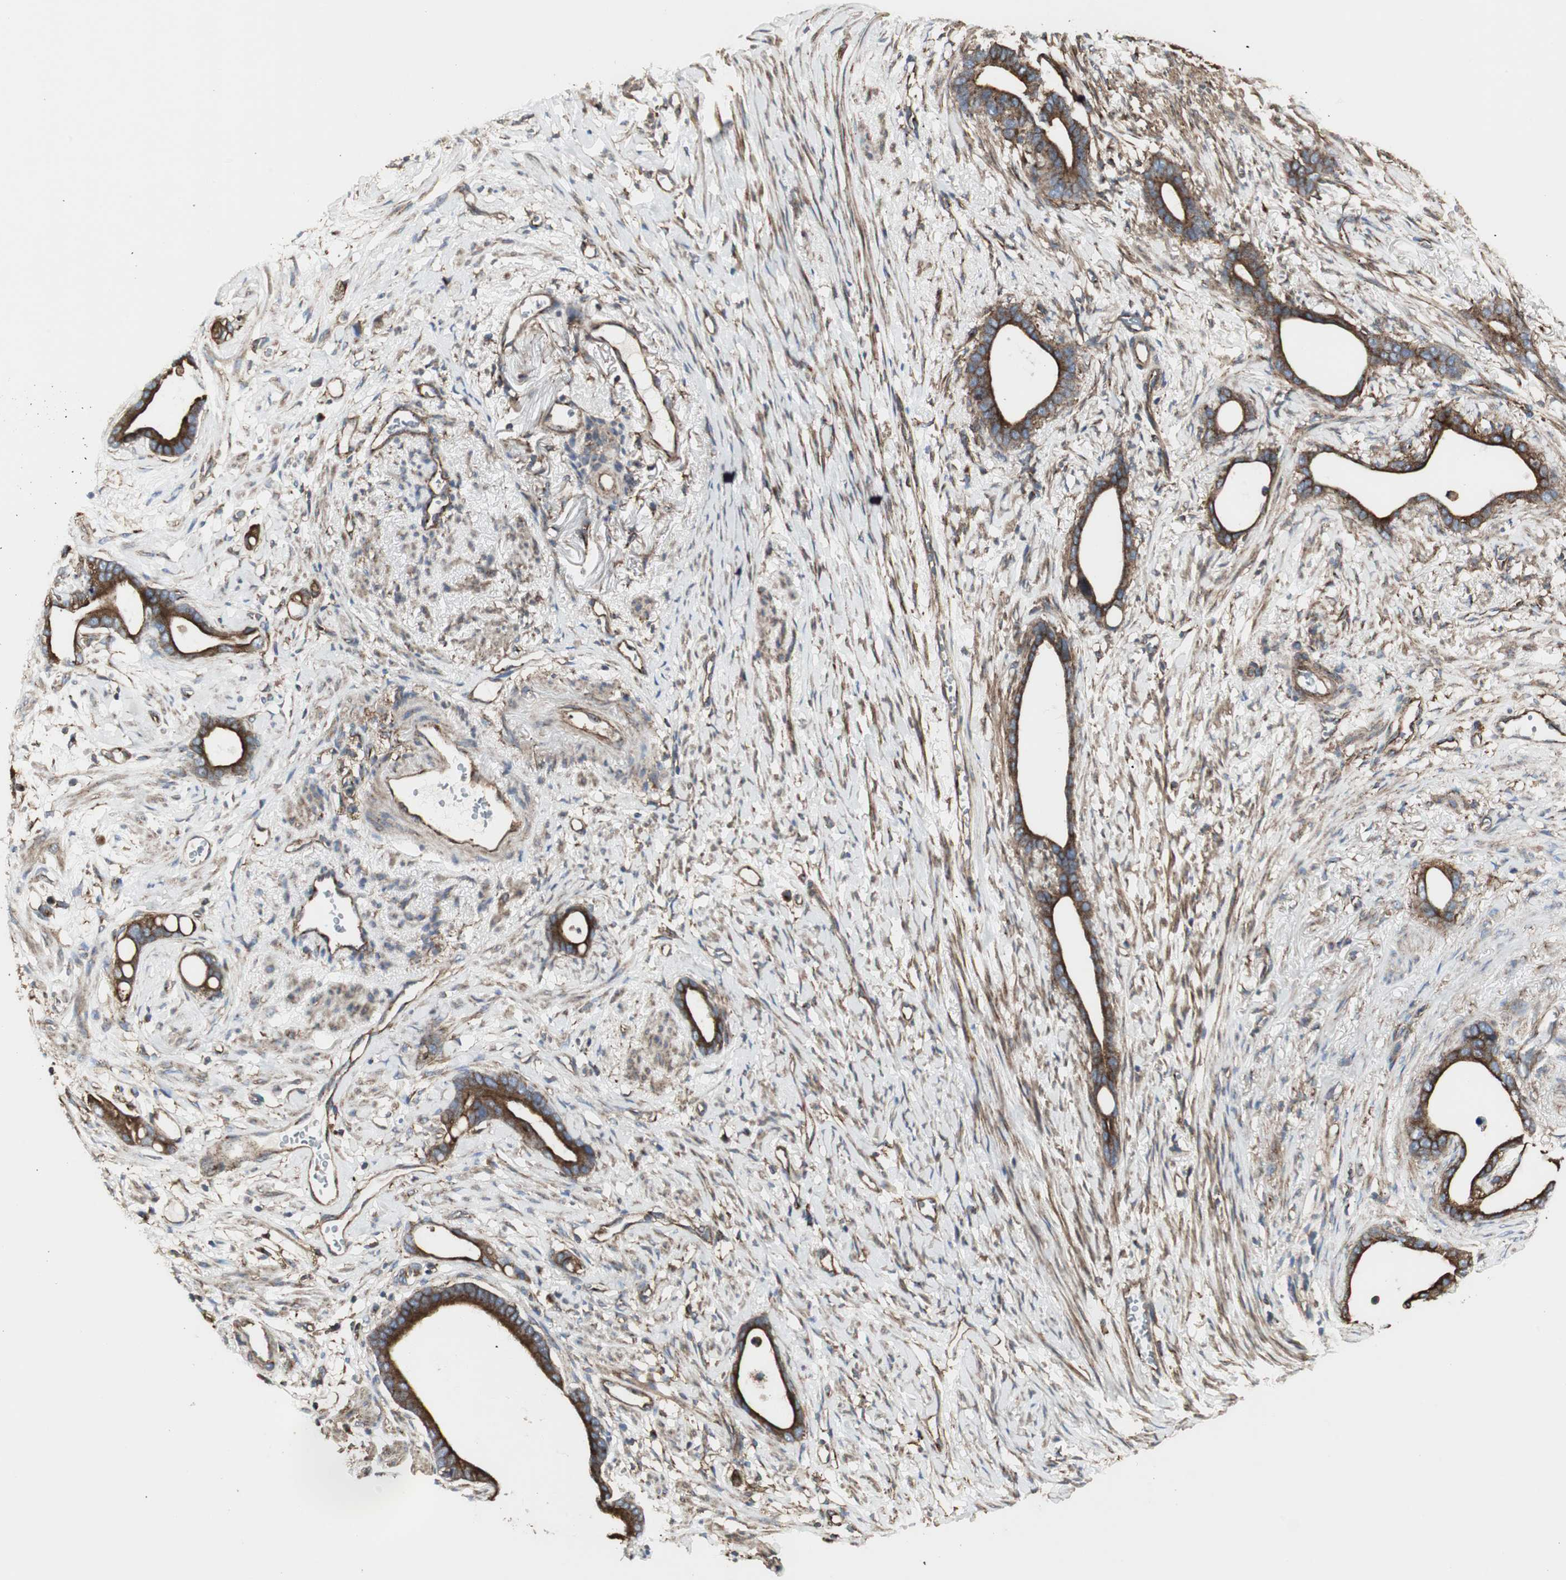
{"staining": {"intensity": "strong", "quantity": ">75%", "location": "cytoplasmic/membranous"}, "tissue": "stomach cancer", "cell_type": "Tumor cells", "image_type": "cancer", "snomed": [{"axis": "morphology", "description": "Adenocarcinoma, NOS"}, {"axis": "topography", "description": "Stomach"}], "caption": "This image exhibits immunohistochemistry (IHC) staining of human adenocarcinoma (stomach), with high strong cytoplasmic/membranous staining in about >75% of tumor cells.", "gene": "H6PD", "patient": {"sex": "female", "age": 75}}